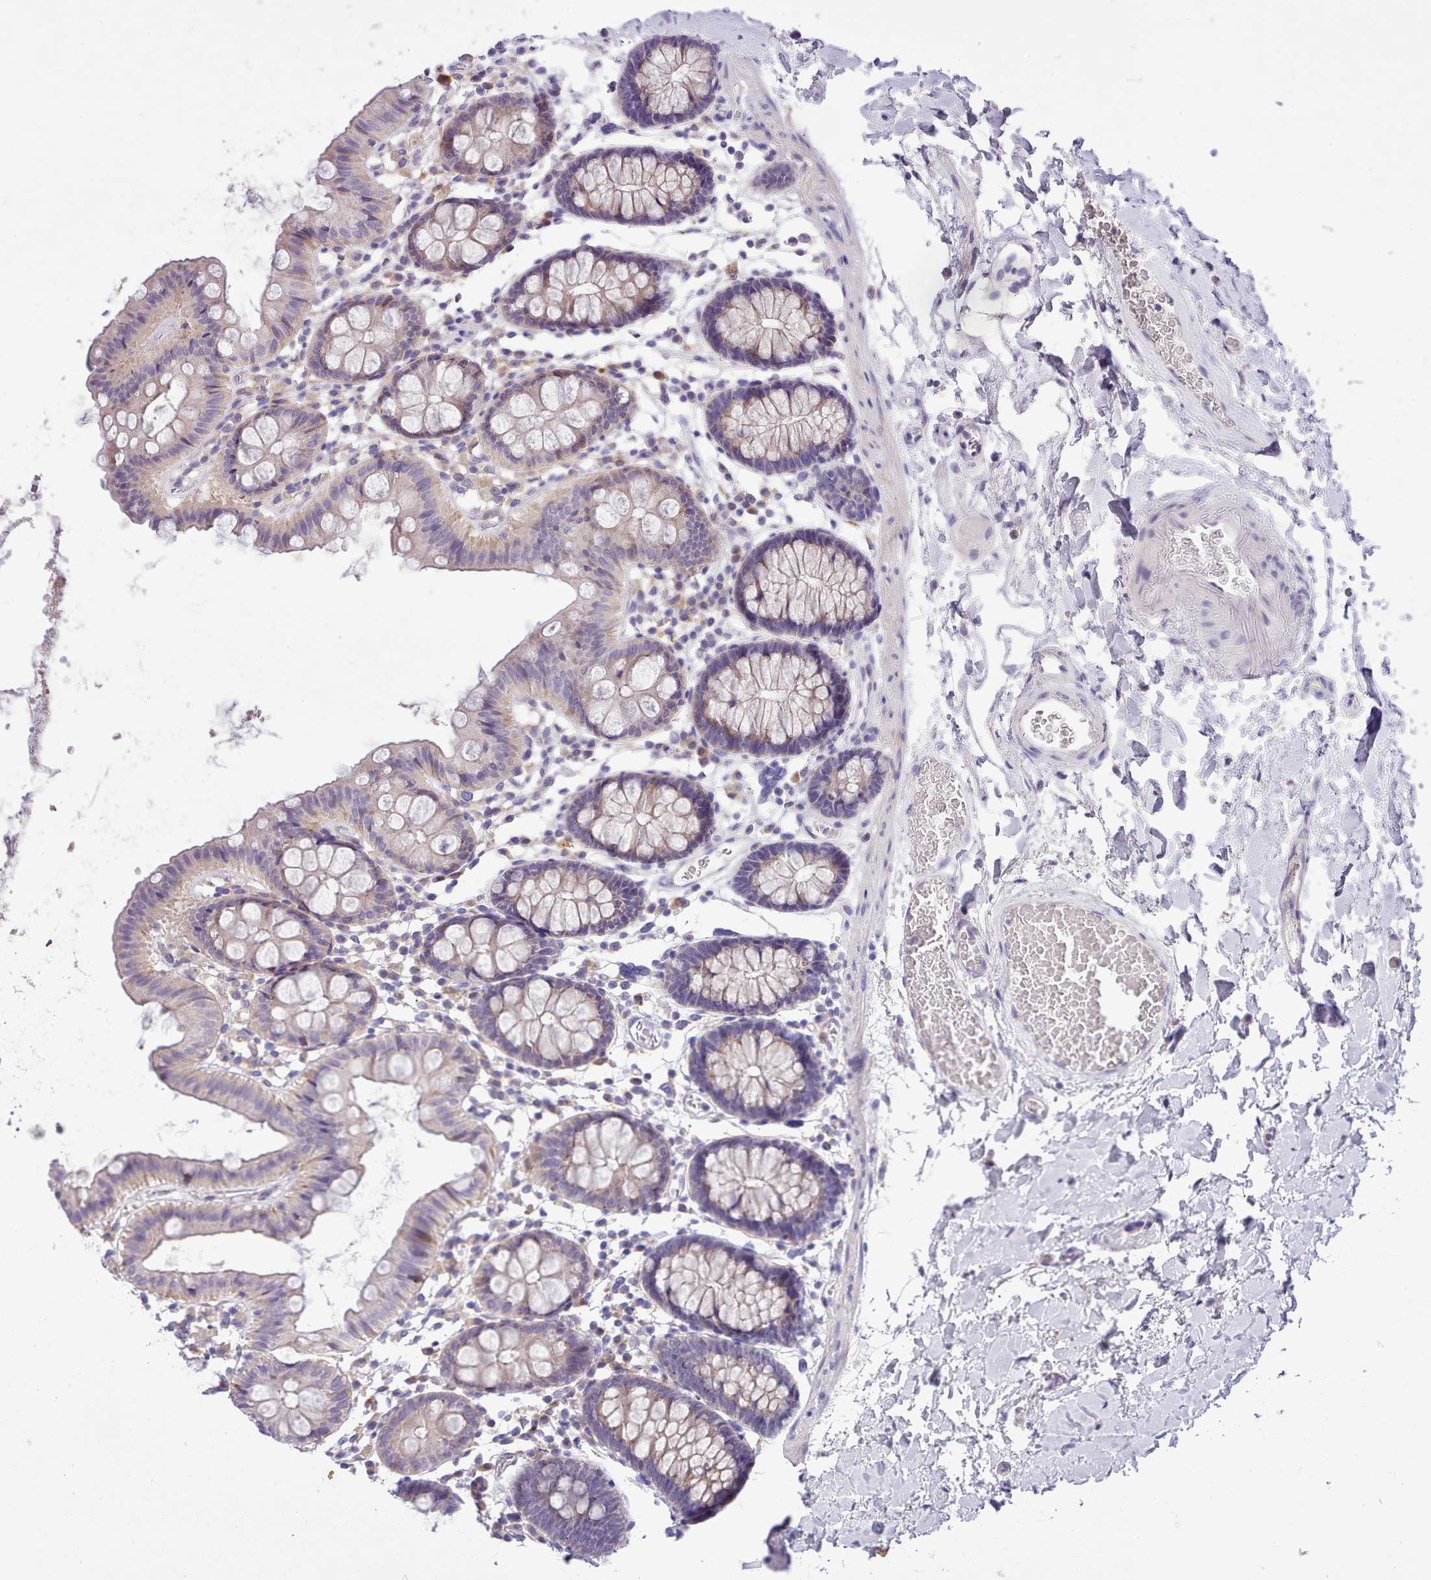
{"staining": {"intensity": "negative", "quantity": "none", "location": "none"}, "tissue": "colon", "cell_type": "Endothelial cells", "image_type": "normal", "snomed": [{"axis": "morphology", "description": "Normal tissue, NOS"}, {"axis": "topography", "description": "Colon"}], "caption": "IHC of benign human colon demonstrates no positivity in endothelial cells.", "gene": "FAM83E", "patient": {"sex": "male", "age": 75}}